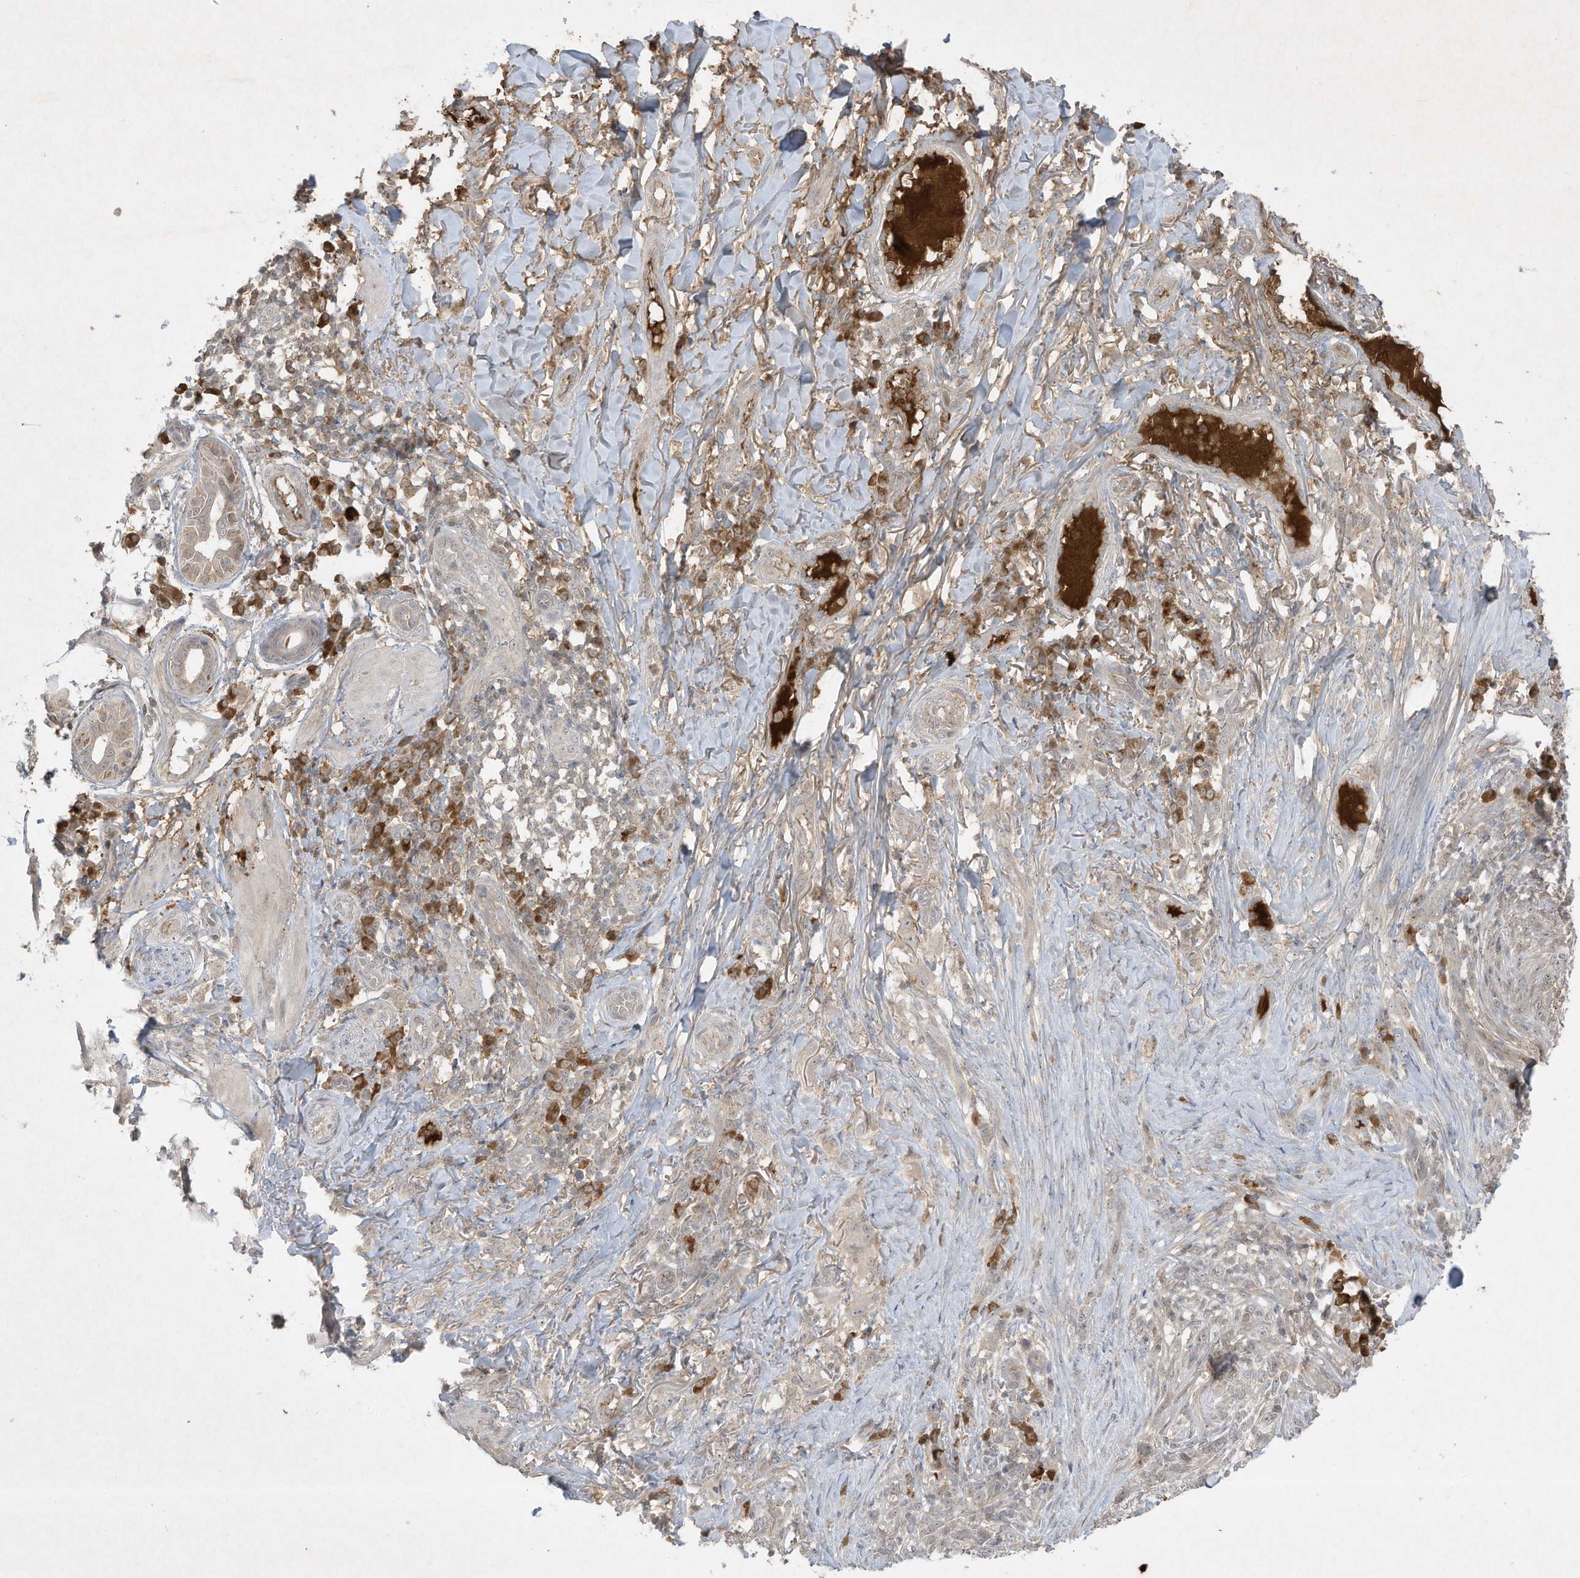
{"staining": {"intensity": "negative", "quantity": "none", "location": "none"}, "tissue": "skin cancer", "cell_type": "Tumor cells", "image_type": "cancer", "snomed": [{"axis": "morphology", "description": "Basal cell carcinoma"}, {"axis": "topography", "description": "Skin"}], "caption": "This micrograph is of basal cell carcinoma (skin) stained with immunohistochemistry to label a protein in brown with the nuclei are counter-stained blue. There is no positivity in tumor cells.", "gene": "FETUB", "patient": {"sex": "female", "age": 64}}